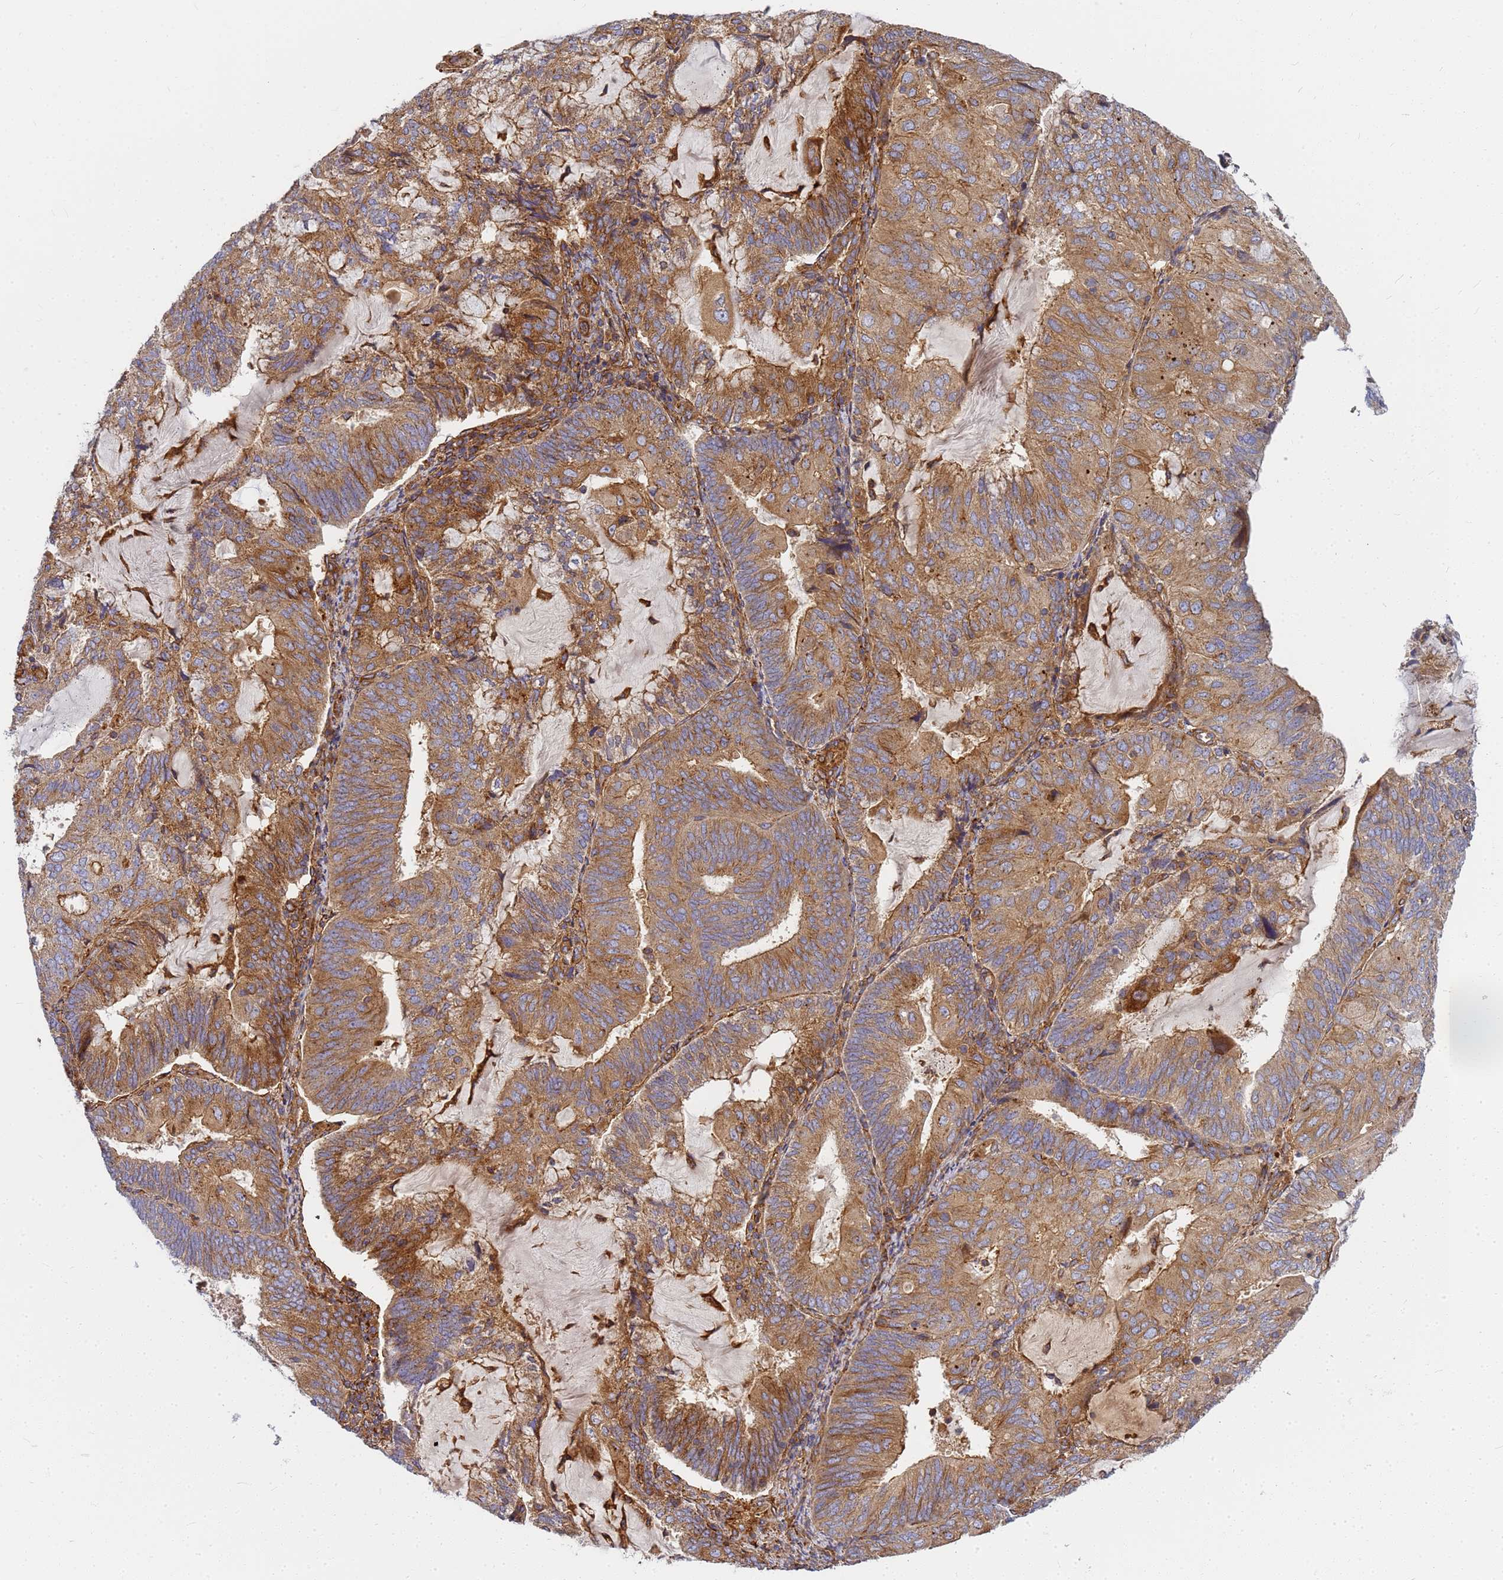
{"staining": {"intensity": "moderate", "quantity": ">75%", "location": "cytoplasmic/membranous"}, "tissue": "endometrial cancer", "cell_type": "Tumor cells", "image_type": "cancer", "snomed": [{"axis": "morphology", "description": "Adenocarcinoma, NOS"}, {"axis": "topography", "description": "Endometrium"}], "caption": "Protein expression analysis of endometrial cancer shows moderate cytoplasmic/membranous staining in about >75% of tumor cells. Ihc stains the protein of interest in brown and the nuclei are stained blue.", "gene": "C2CD5", "patient": {"sex": "female", "age": 81}}